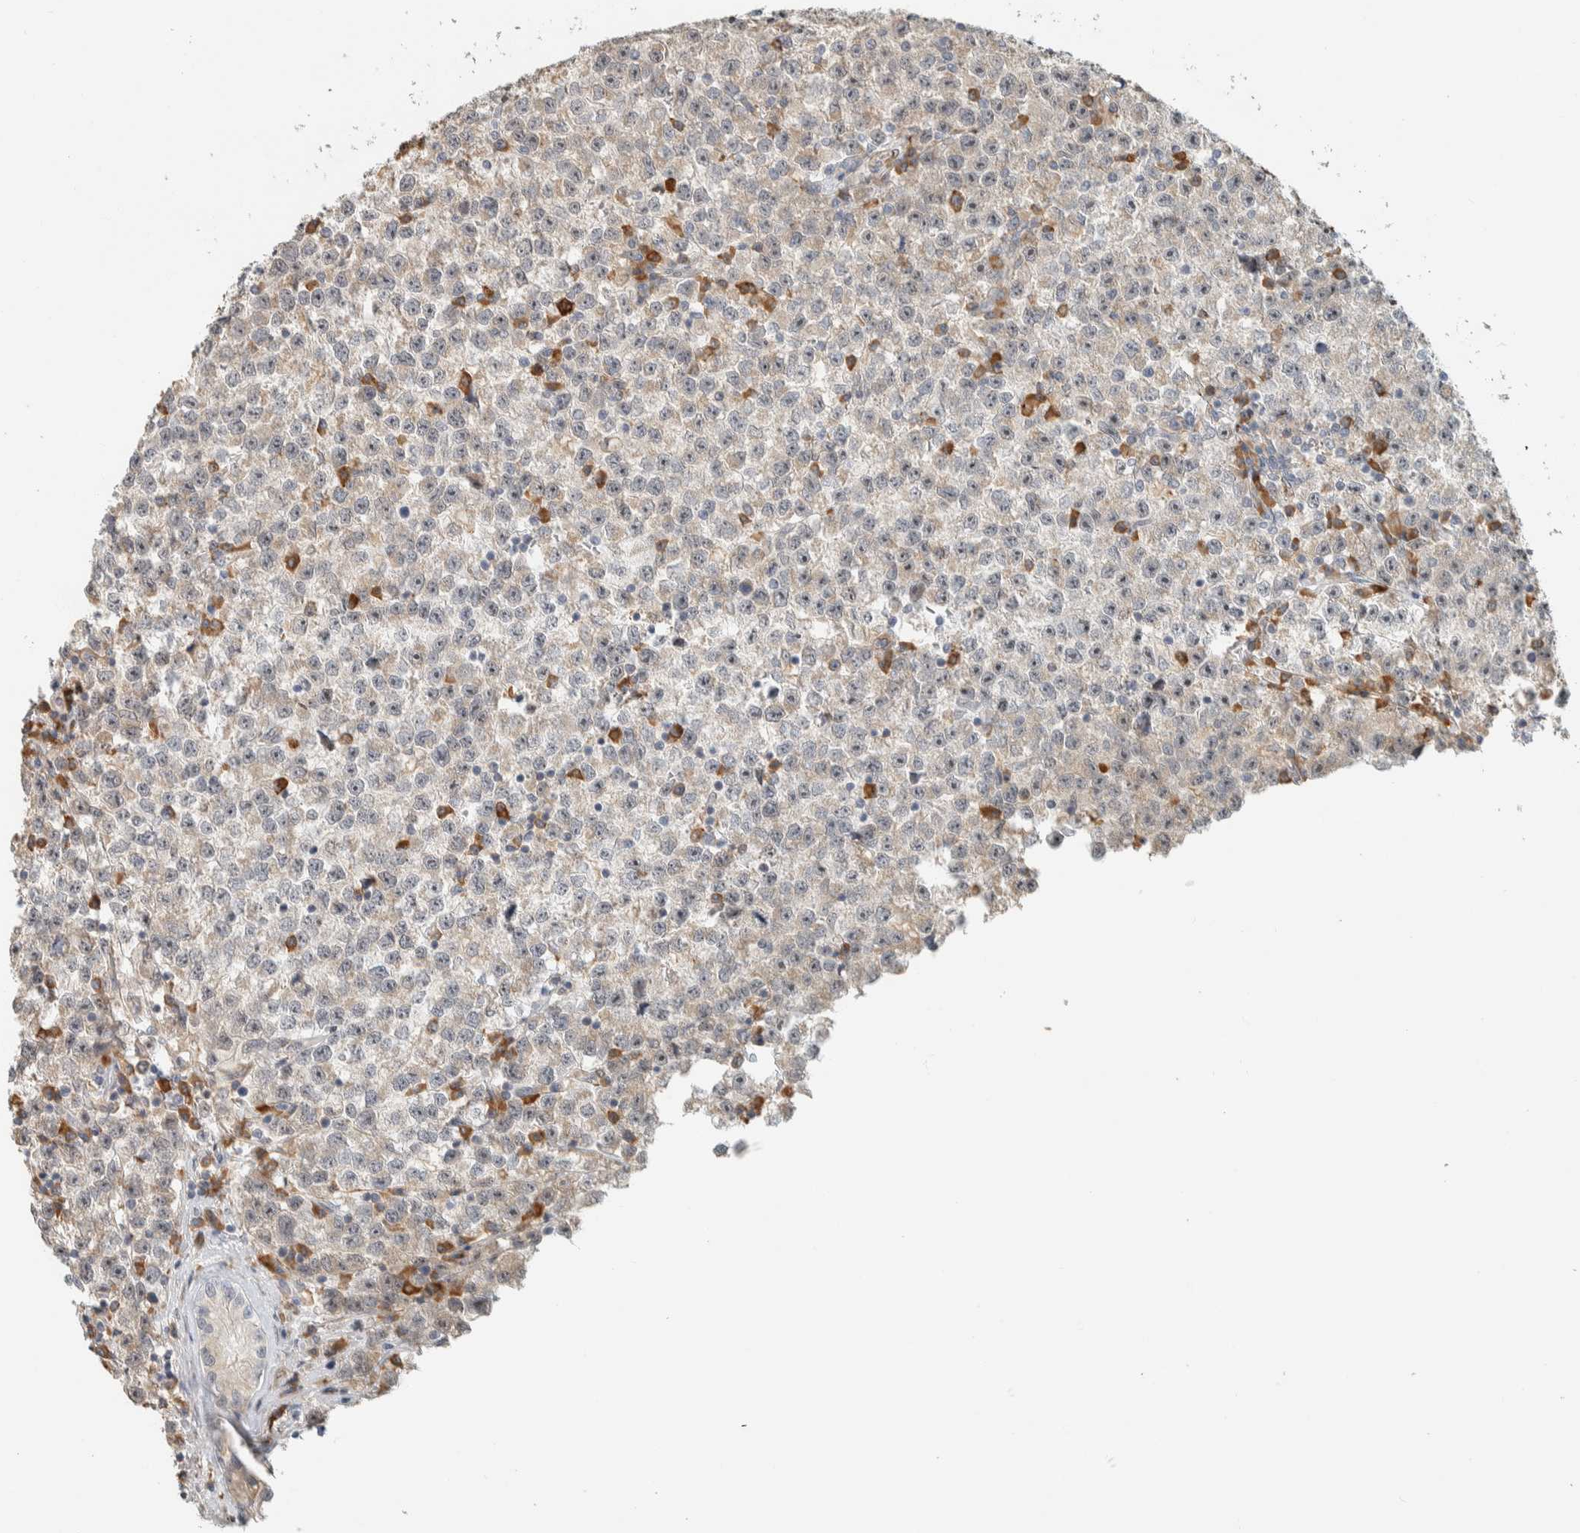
{"staining": {"intensity": "weak", "quantity": "<25%", "location": "cytoplasmic/membranous"}, "tissue": "testis cancer", "cell_type": "Tumor cells", "image_type": "cancer", "snomed": [{"axis": "morphology", "description": "Seminoma, NOS"}, {"axis": "topography", "description": "Testis"}], "caption": "High power microscopy histopathology image of an immunohistochemistry micrograph of testis seminoma, revealing no significant staining in tumor cells. (Immunohistochemistry, brightfield microscopy, high magnification).", "gene": "KLHL40", "patient": {"sex": "male", "age": 22}}